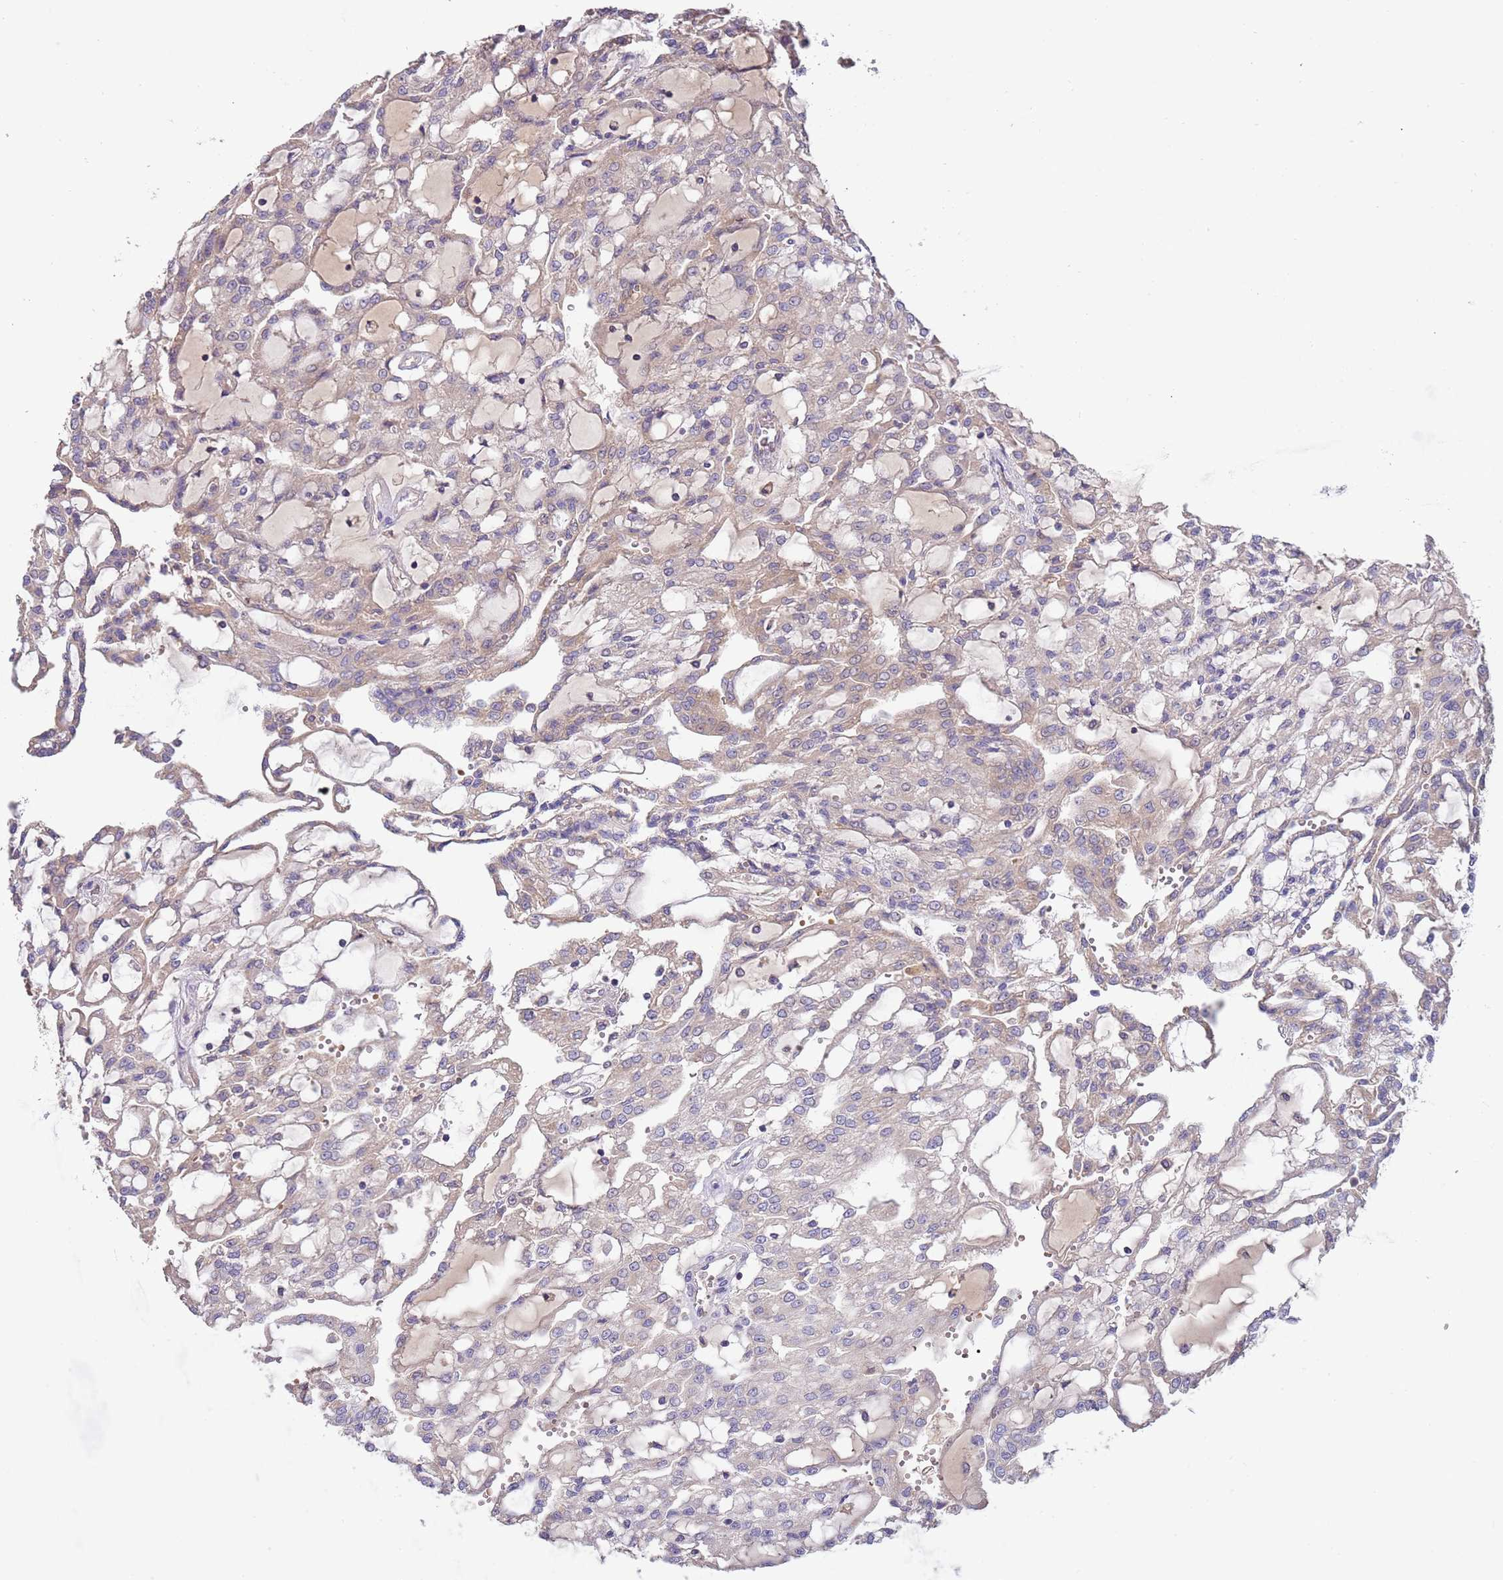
{"staining": {"intensity": "negative", "quantity": "none", "location": "none"}, "tissue": "renal cancer", "cell_type": "Tumor cells", "image_type": "cancer", "snomed": [{"axis": "morphology", "description": "Adenocarcinoma, NOS"}, {"axis": "topography", "description": "Kidney"}], "caption": "Protein analysis of renal cancer (adenocarcinoma) shows no significant staining in tumor cells. (Brightfield microscopy of DAB immunohistochemistry (IHC) at high magnification).", "gene": "TRMO", "patient": {"sex": "male", "age": 63}}